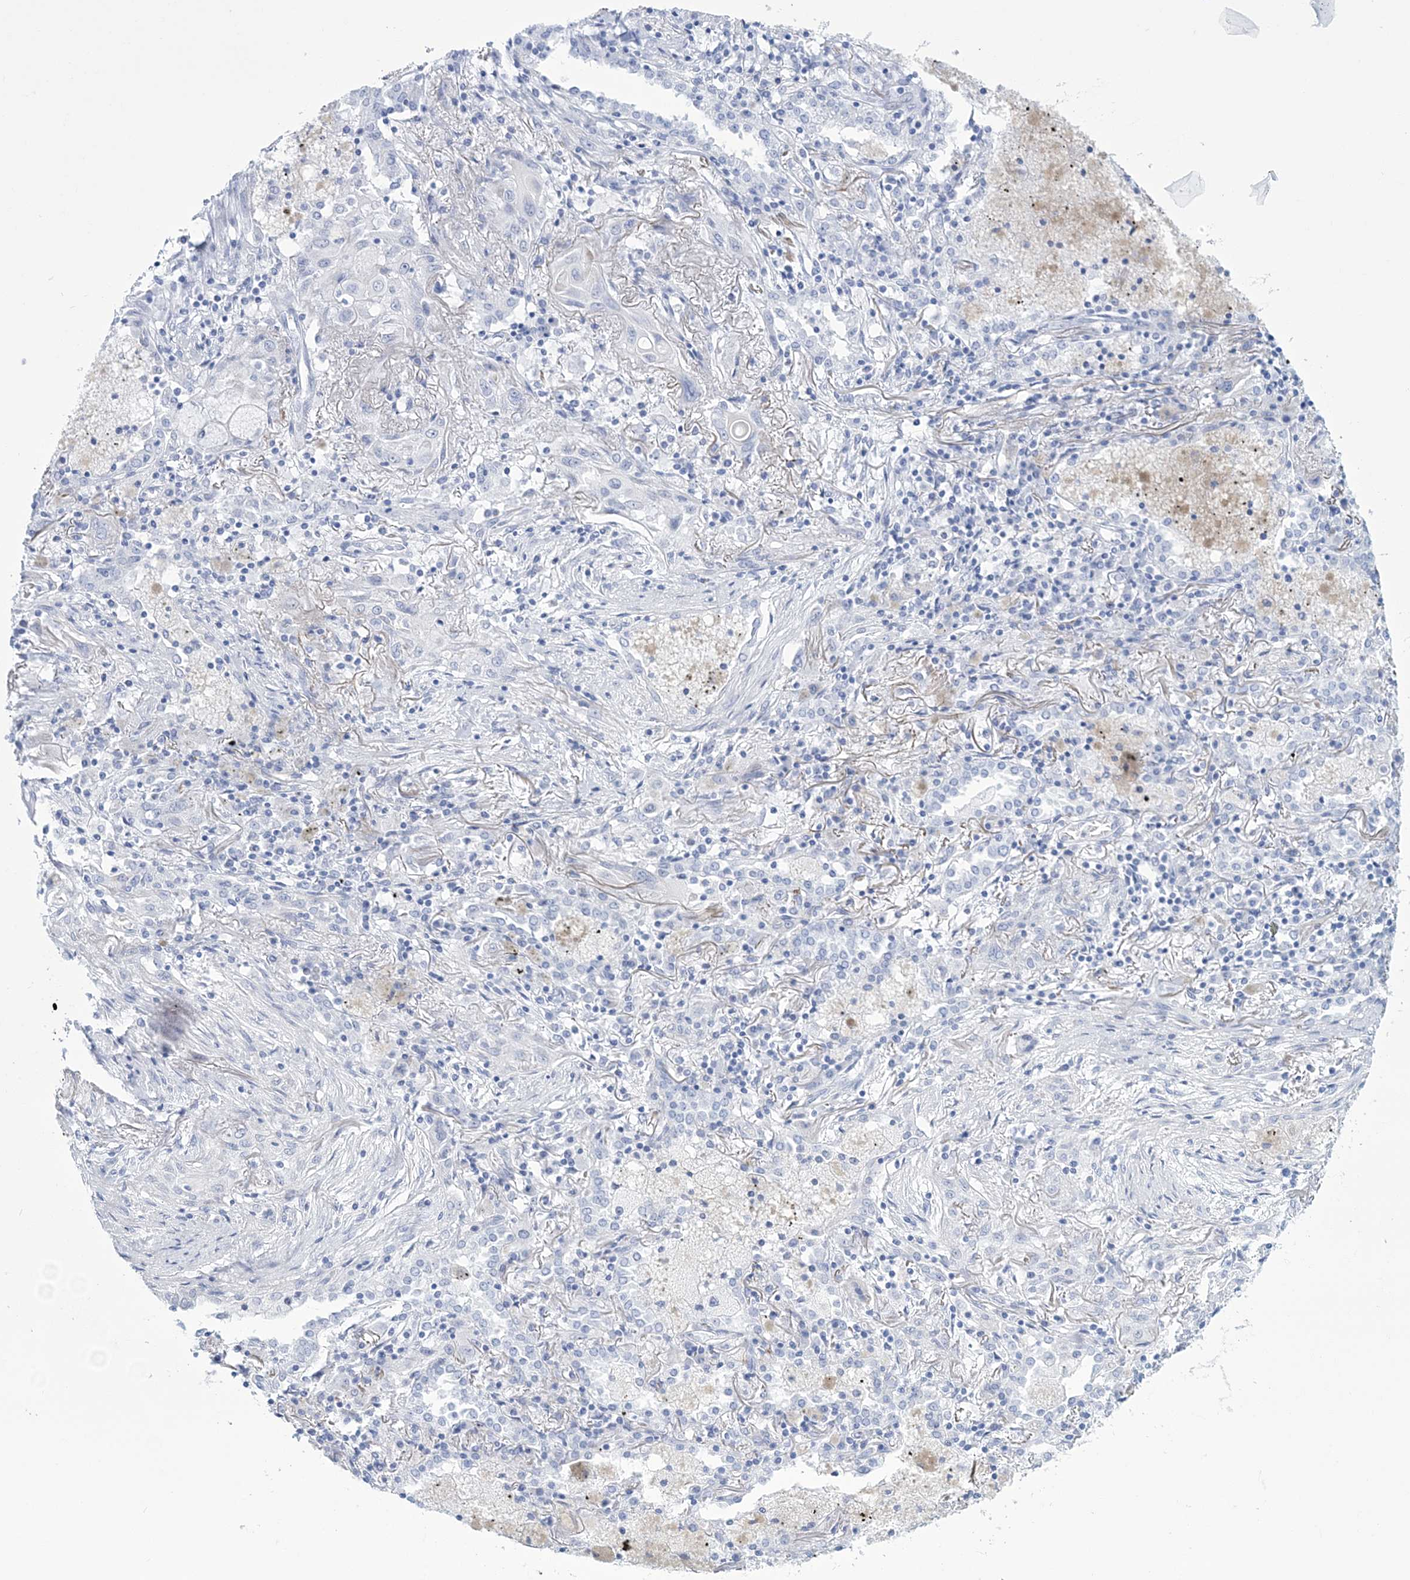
{"staining": {"intensity": "negative", "quantity": "none", "location": "none"}, "tissue": "lung cancer", "cell_type": "Tumor cells", "image_type": "cancer", "snomed": [{"axis": "morphology", "description": "Squamous cell carcinoma, NOS"}, {"axis": "topography", "description": "Lung"}], "caption": "Protein analysis of squamous cell carcinoma (lung) shows no significant positivity in tumor cells. (Brightfield microscopy of DAB IHC at high magnification).", "gene": "DPCD", "patient": {"sex": "female", "age": 47}}